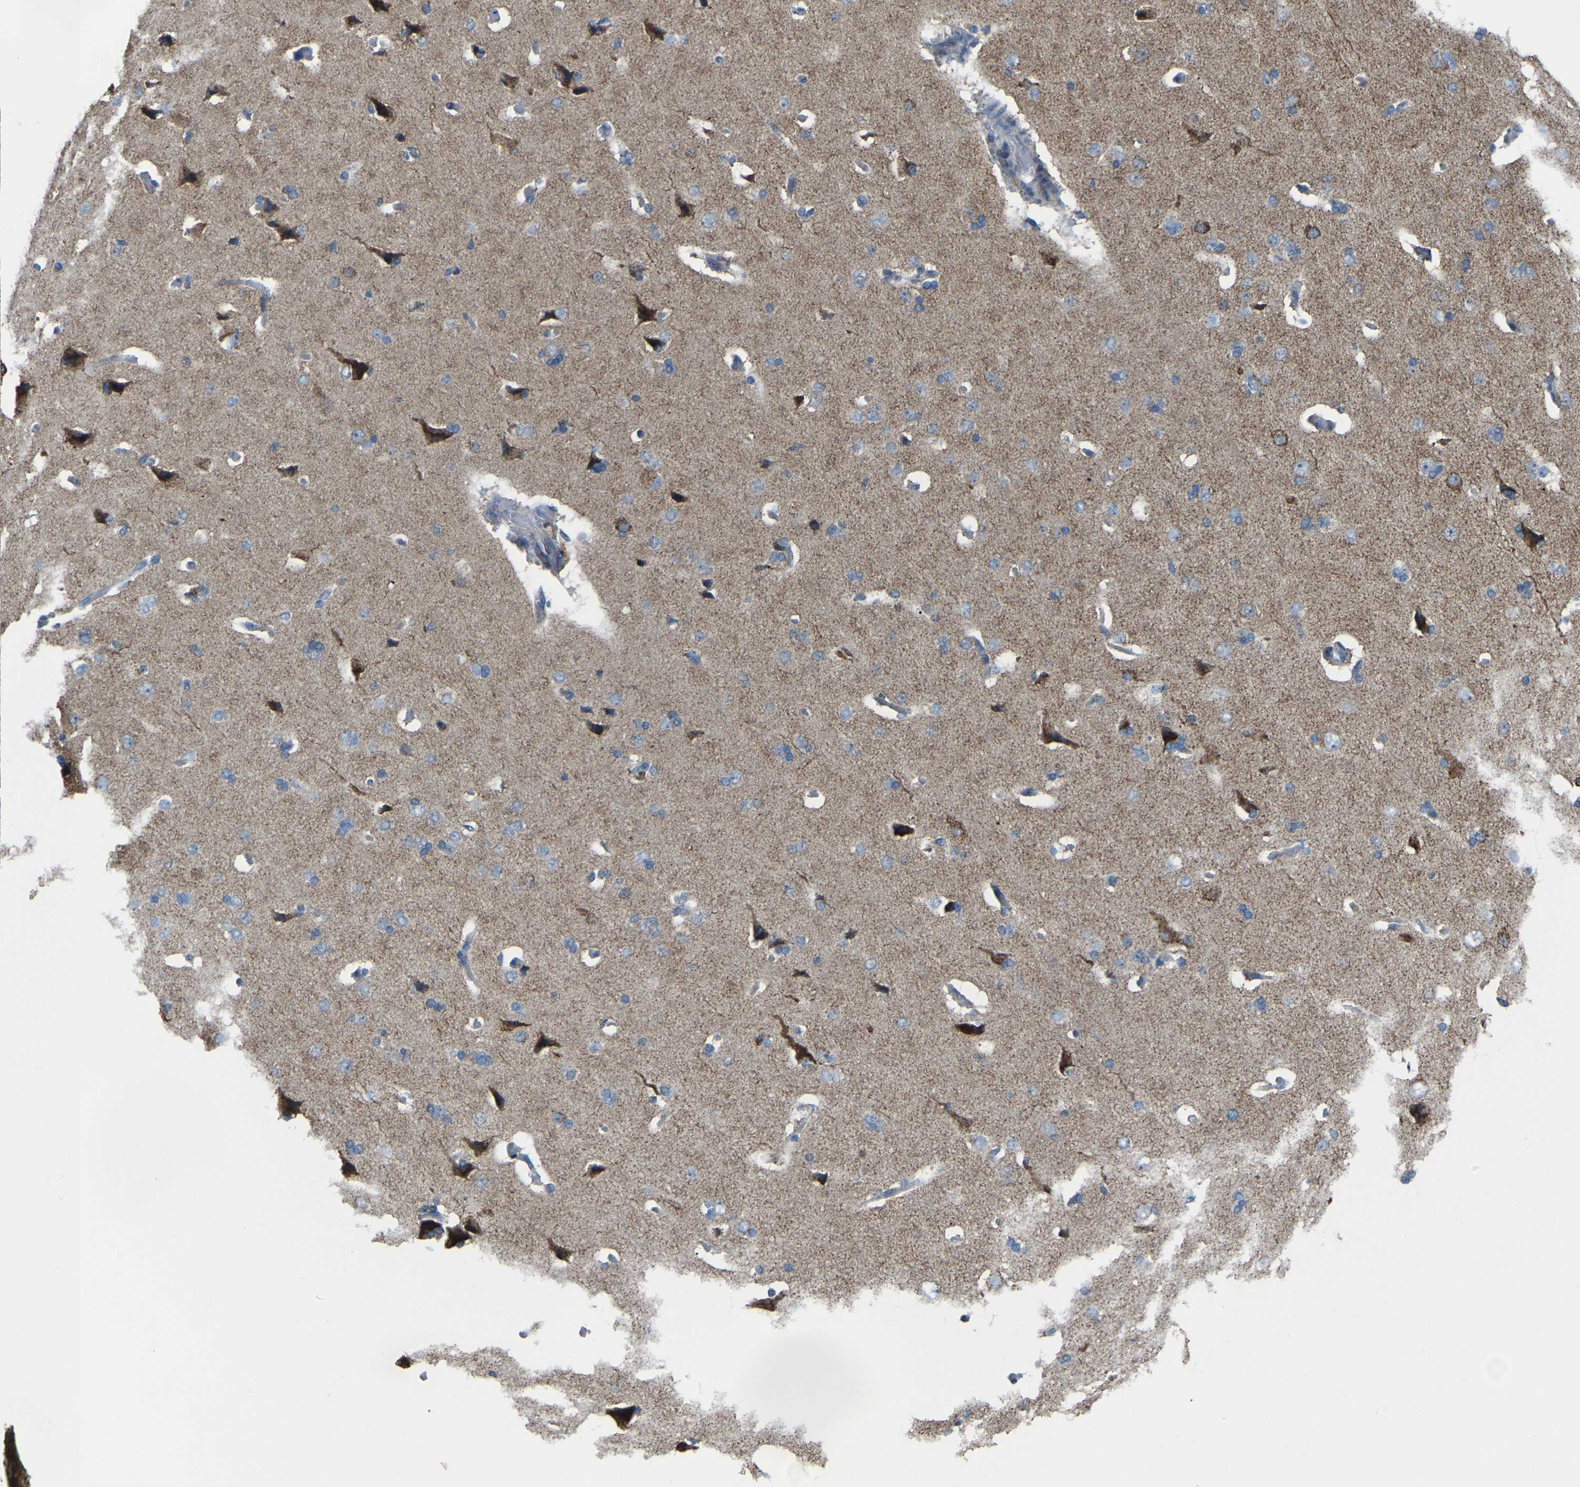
{"staining": {"intensity": "negative", "quantity": "none", "location": "none"}, "tissue": "cerebral cortex", "cell_type": "Endothelial cells", "image_type": "normal", "snomed": [{"axis": "morphology", "description": "Normal tissue, NOS"}, {"axis": "topography", "description": "Cerebral cortex"}], "caption": "An immunohistochemistry (IHC) image of unremarkable cerebral cortex is shown. There is no staining in endothelial cells of cerebral cortex. (DAB IHC visualized using brightfield microscopy, high magnification).", "gene": "CANT1", "patient": {"sex": "male", "age": 62}}